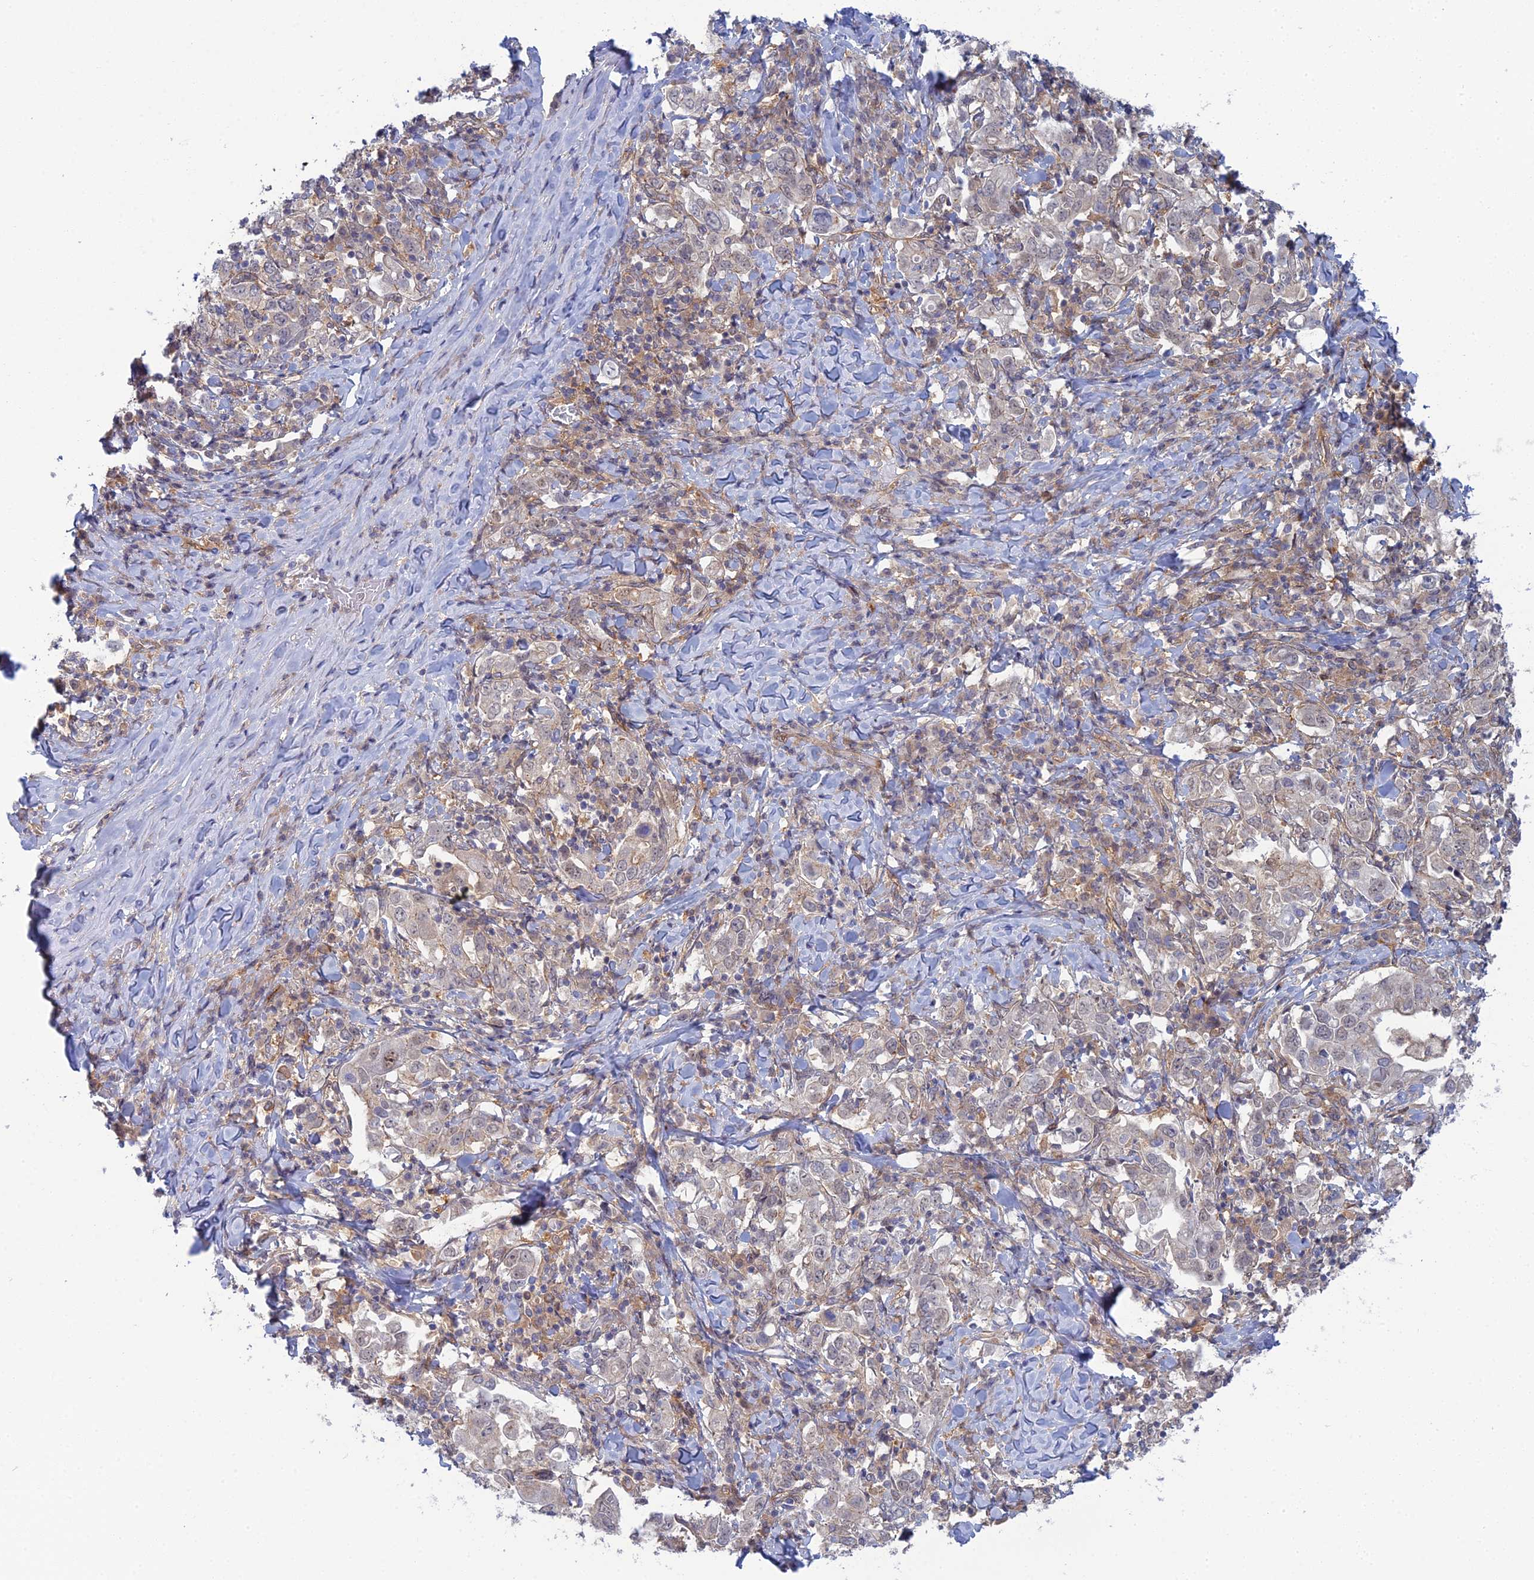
{"staining": {"intensity": "negative", "quantity": "none", "location": "none"}, "tissue": "stomach cancer", "cell_type": "Tumor cells", "image_type": "cancer", "snomed": [{"axis": "morphology", "description": "Adenocarcinoma, NOS"}, {"axis": "topography", "description": "Stomach, upper"}], "caption": "This is an immunohistochemistry histopathology image of human stomach cancer. There is no expression in tumor cells.", "gene": "ABHD1", "patient": {"sex": "male", "age": 62}}